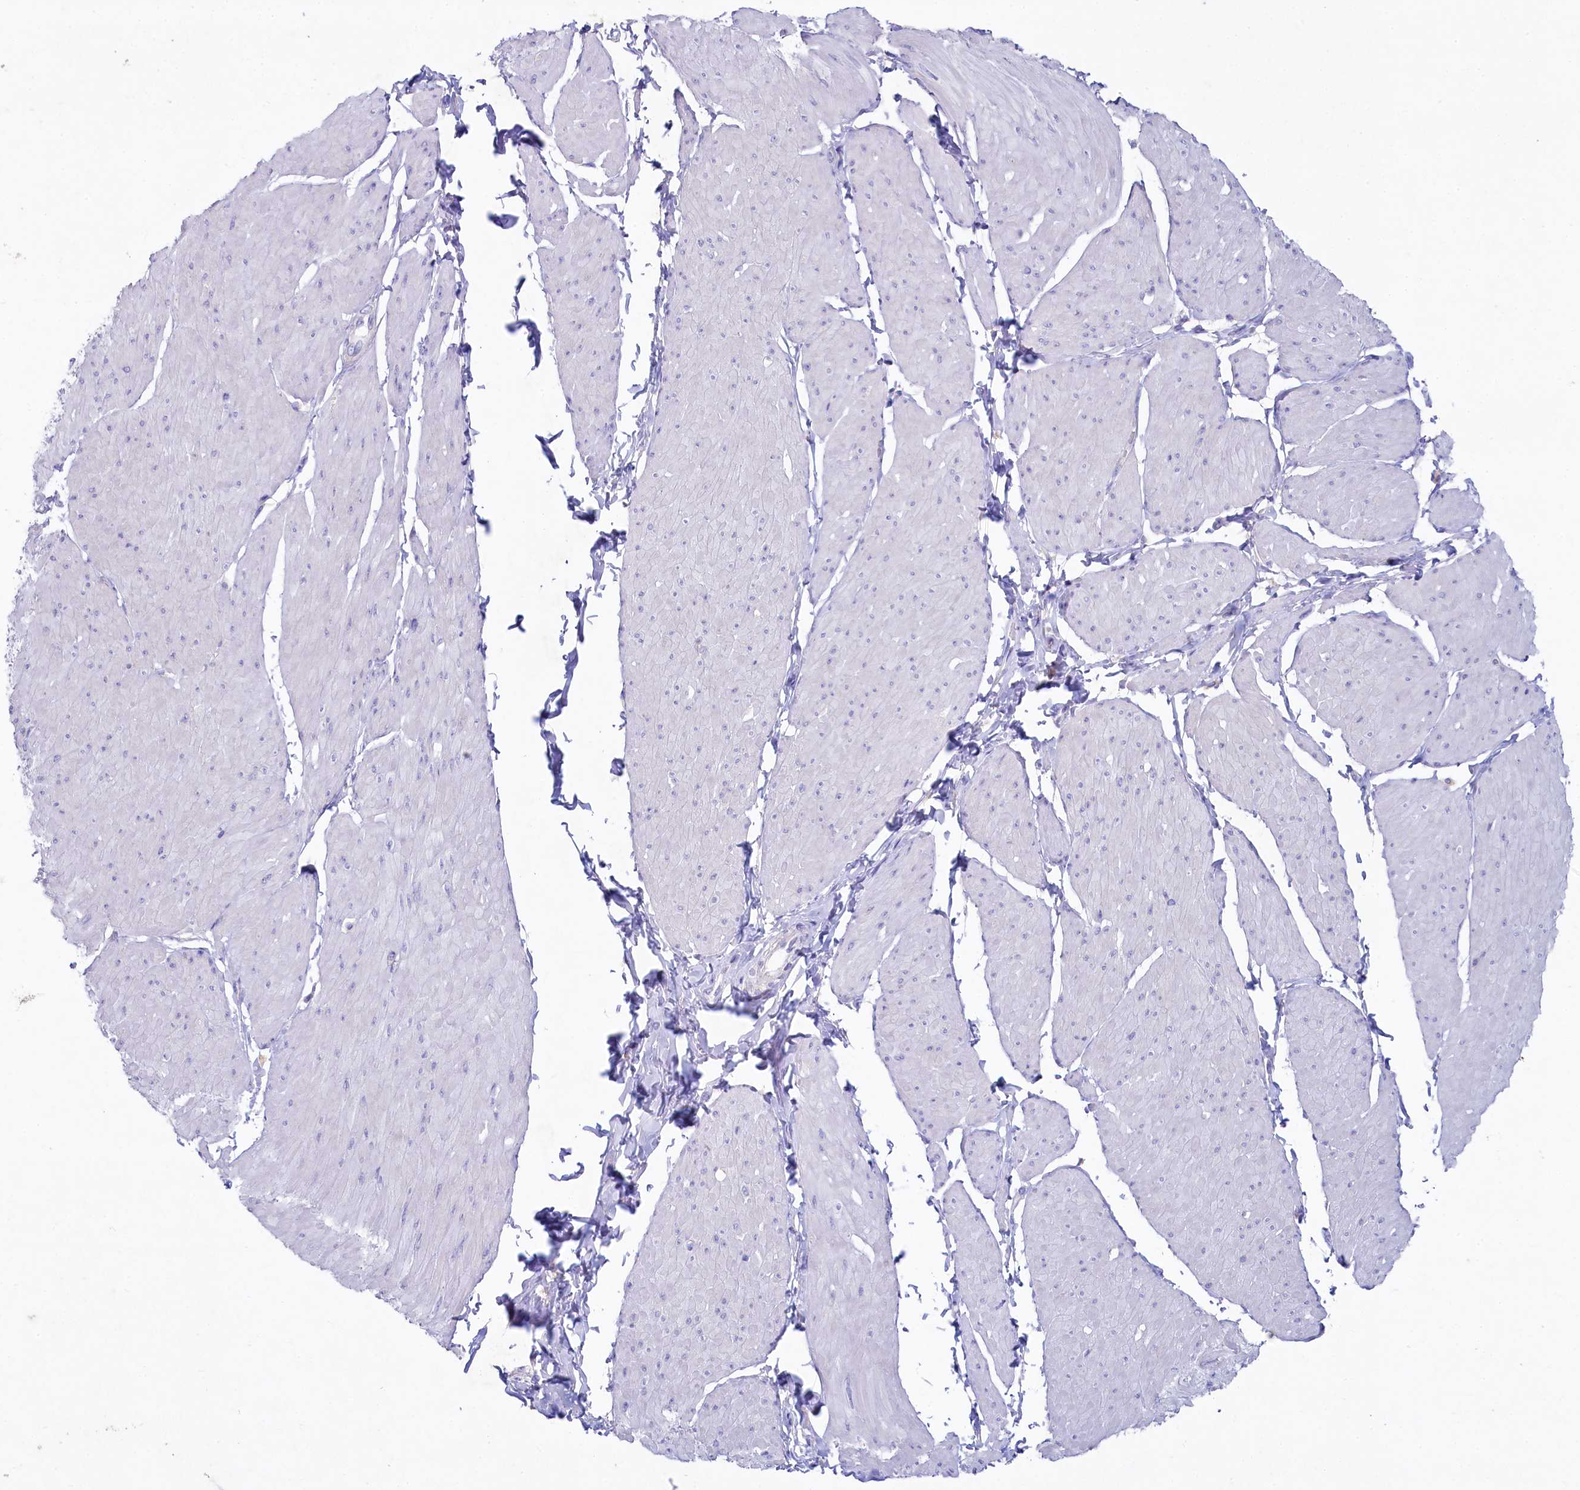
{"staining": {"intensity": "negative", "quantity": "none", "location": "none"}, "tissue": "smooth muscle", "cell_type": "Smooth muscle cells", "image_type": "normal", "snomed": [{"axis": "morphology", "description": "Urothelial carcinoma, High grade"}, {"axis": "topography", "description": "Urinary bladder"}], "caption": "IHC of benign smooth muscle demonstrates no expression in smooth muscle cells.", "gene": "VPS26B", "patient": {"sex": "male", "age": 46}}